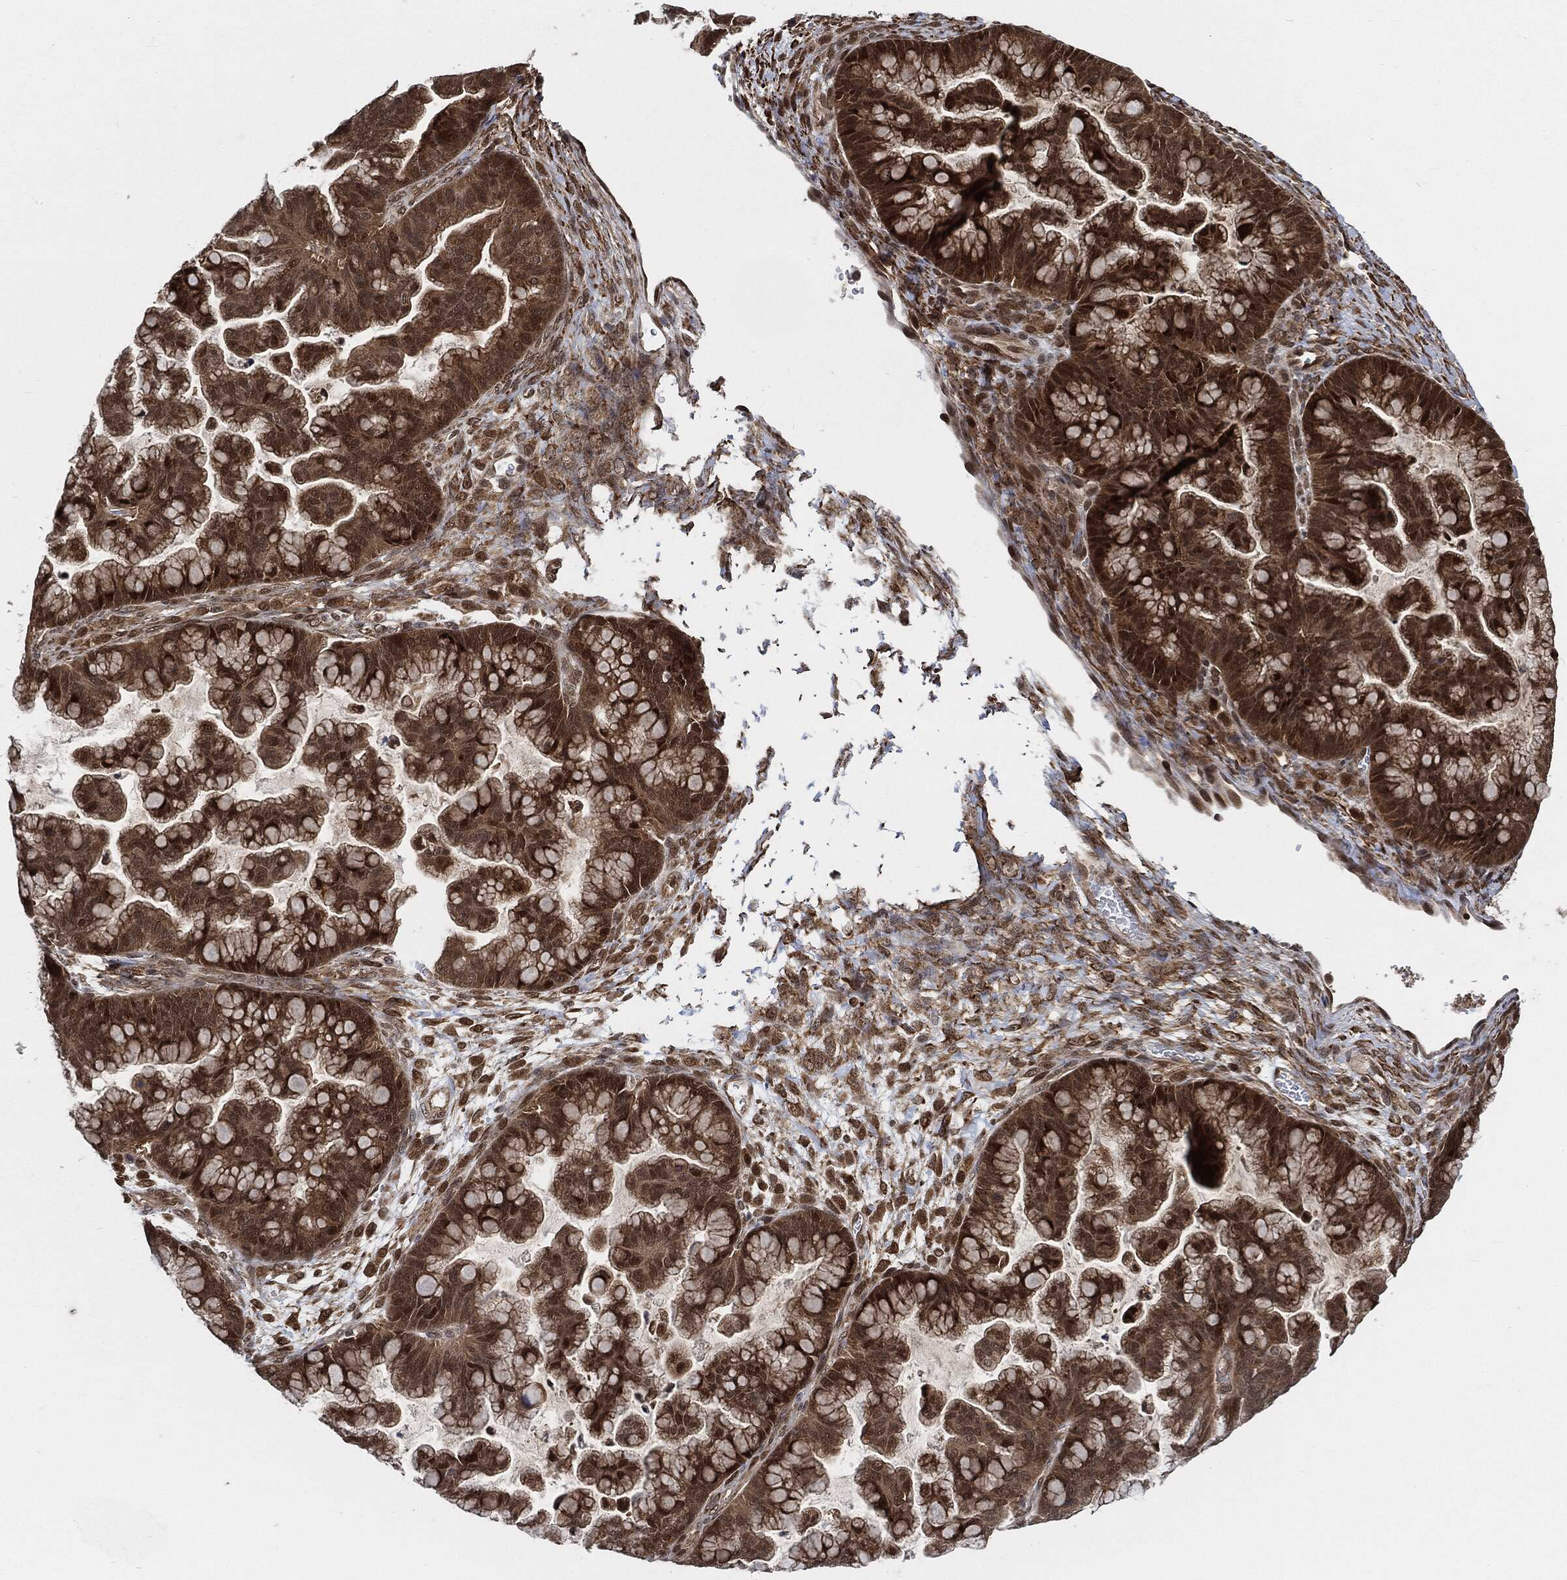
{"staining": {"intensity": "moderate", "quantity": ">75%", "location": "cytoplasmic/membranous,nuclear"}, "tissue": "ovarian cancer", "cell_type": "Tumor cells", "image_type": "cancer", "snomed": [{"axis": "morphology", "description": "Cystadenocarcinoma, mucinous, NOS"}, {"axis": "topography", "description": "Ovary"}], "caption": "Ovarian cancer stained for a protein (brown) shows moderate cytoplasmic/membranous and nuclear positive staining in about >75% of tumor cells.", "gene": "CUTA", "patient": {"sex": "female", "age": 67}}